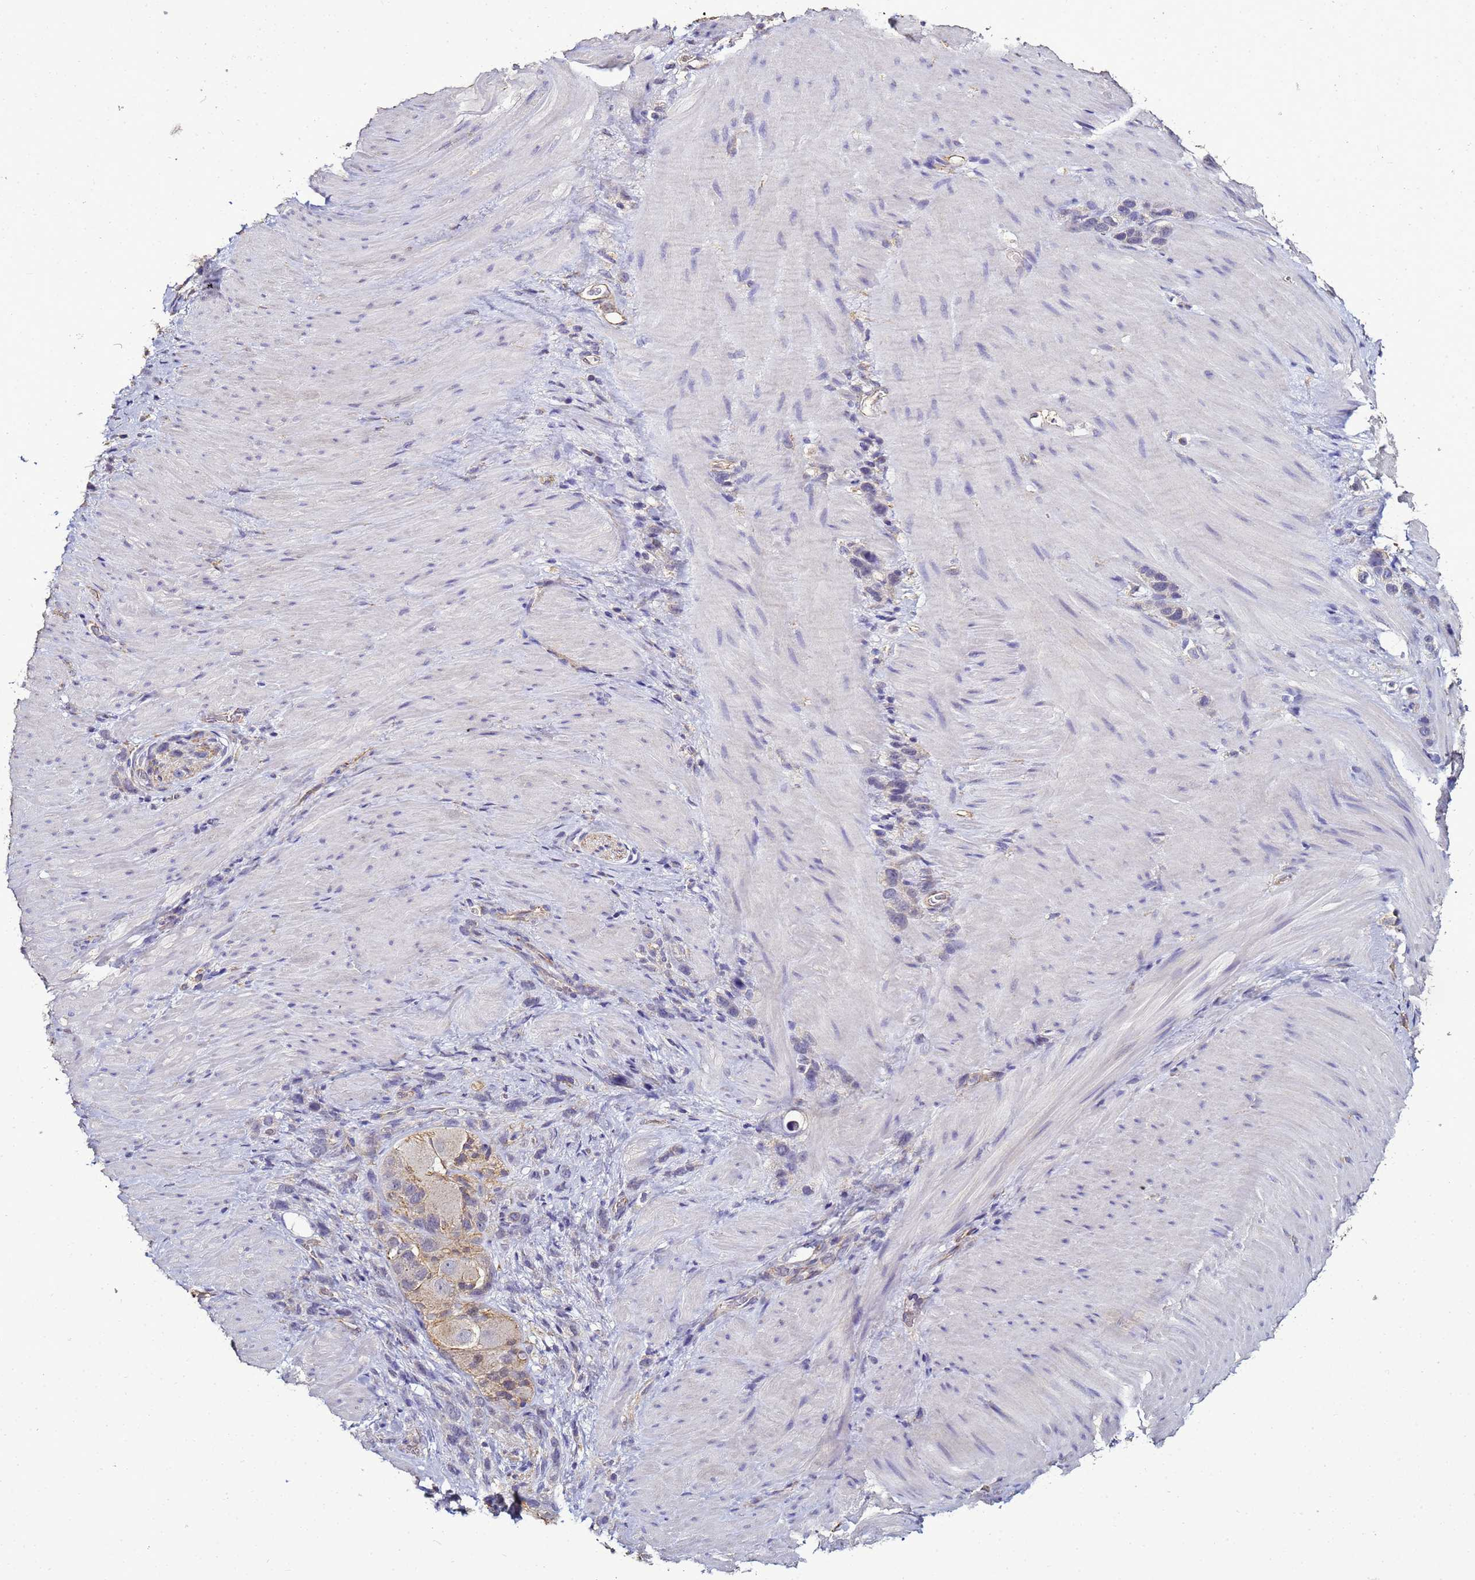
{"staining": {"intensity": "negative", "quantity": "none", "location": "none"}, "tissue": "stomach cancer", "cell_type": "Tumor cells", "image_type": "cancer", "snomed": [{"axis": "morphology", "description": "Adenocarcinoma, NOS"}, {"axis": "topography", "description": "Stomach"}], "caption": "DAB immunohistochemical staining of adenocarcinoma (stomach) exhibits no significant expression in tumor cells.", "gene": "ENOPH1", "patient": {"sex": "female", "age": 65}}